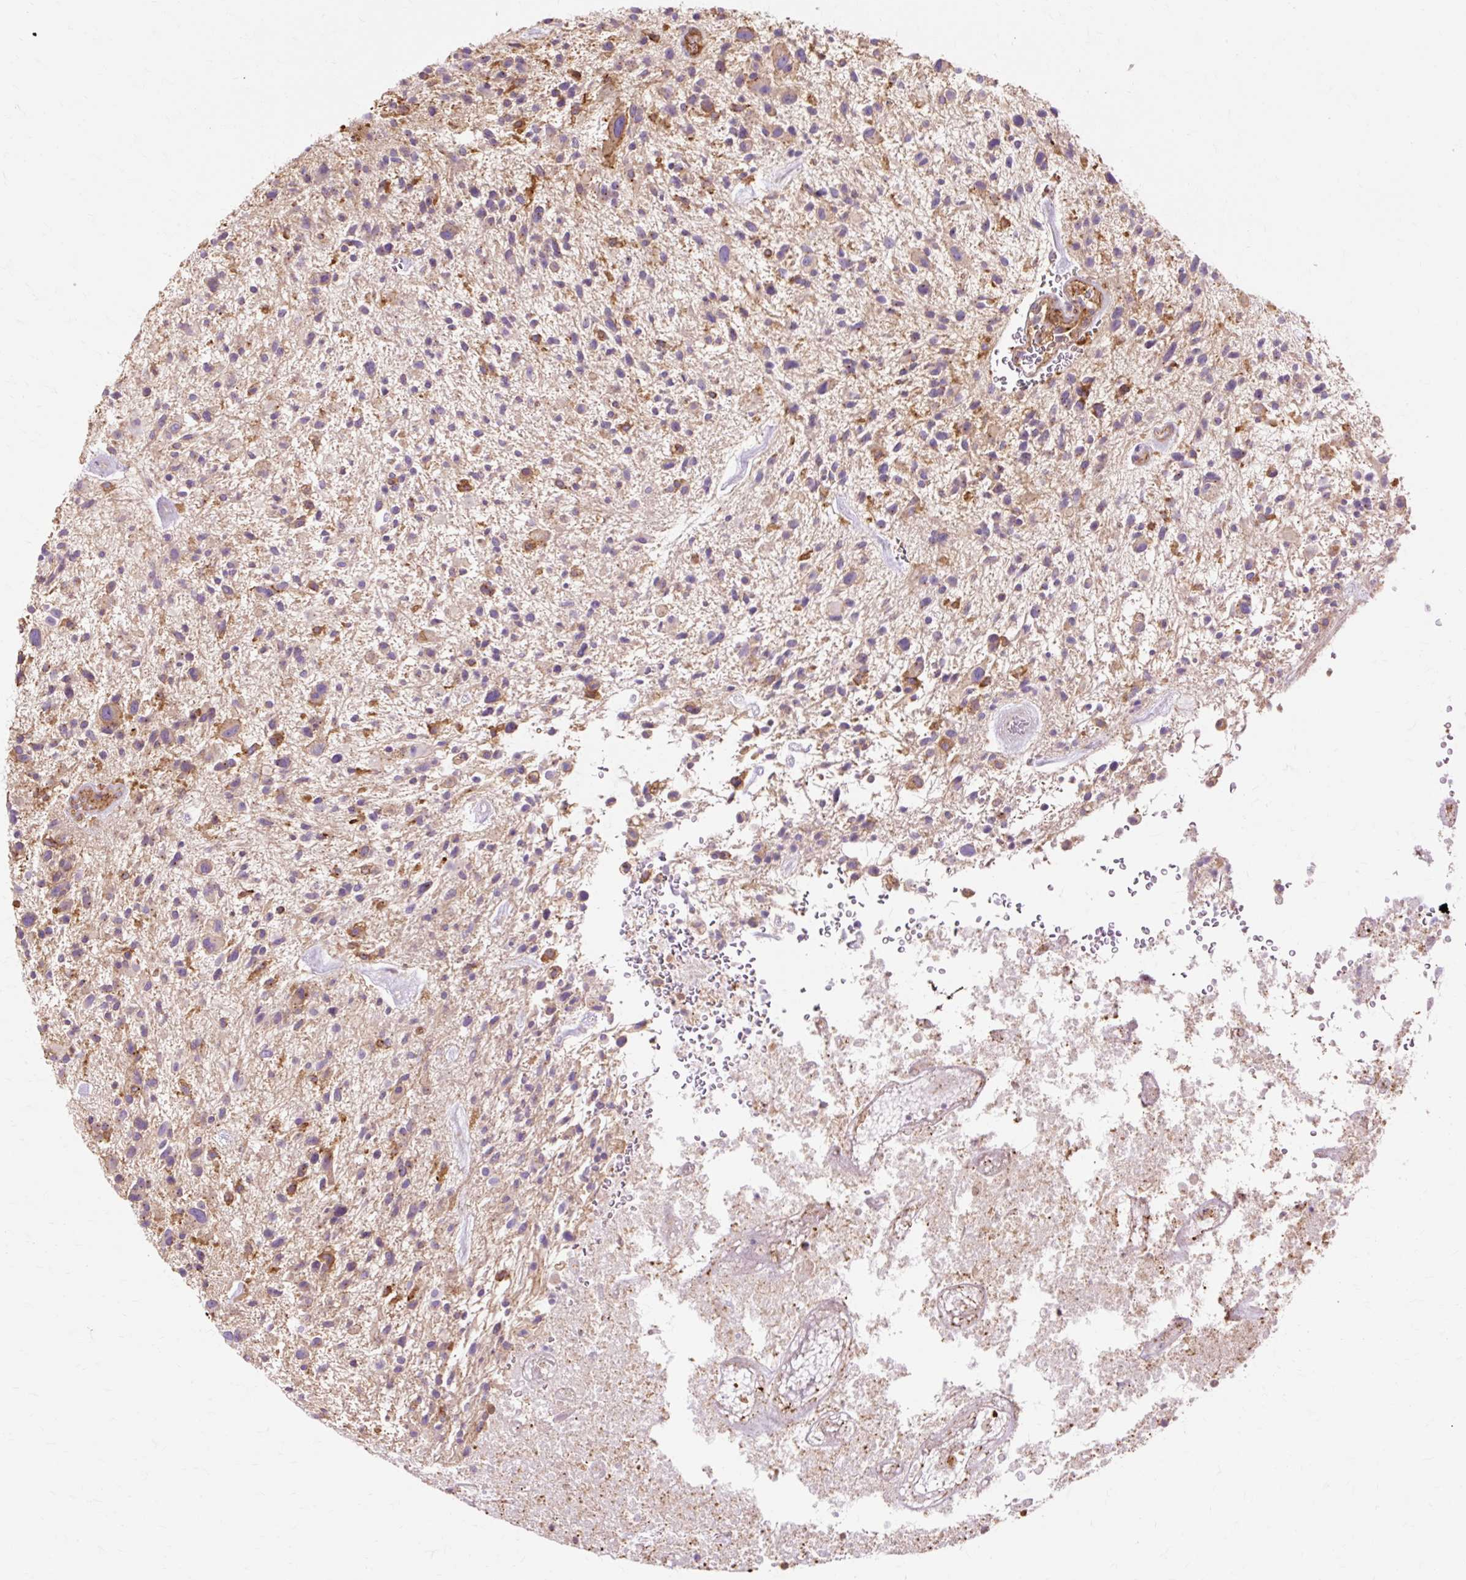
{"staining": {"intensity": "moderate", "quantity": "<25%", "location": "cytoplasmic/membranous"}, "tissue": "glioma", "cell_type": "Tumor cells", "image_type": "cancer", "snomed": [{"axis": "morphology", "description": "Glioma, malignant, High grade"}, {"axis": "topography", "description": "Brain"}], "caption": "A micrograph of human glioma stained for a protein reveals moderate cytoplasmic/membranous brown staining in tumor cells.", "gene": "TBC1D2B", "patient": {"sex": "male", "age": 47}}